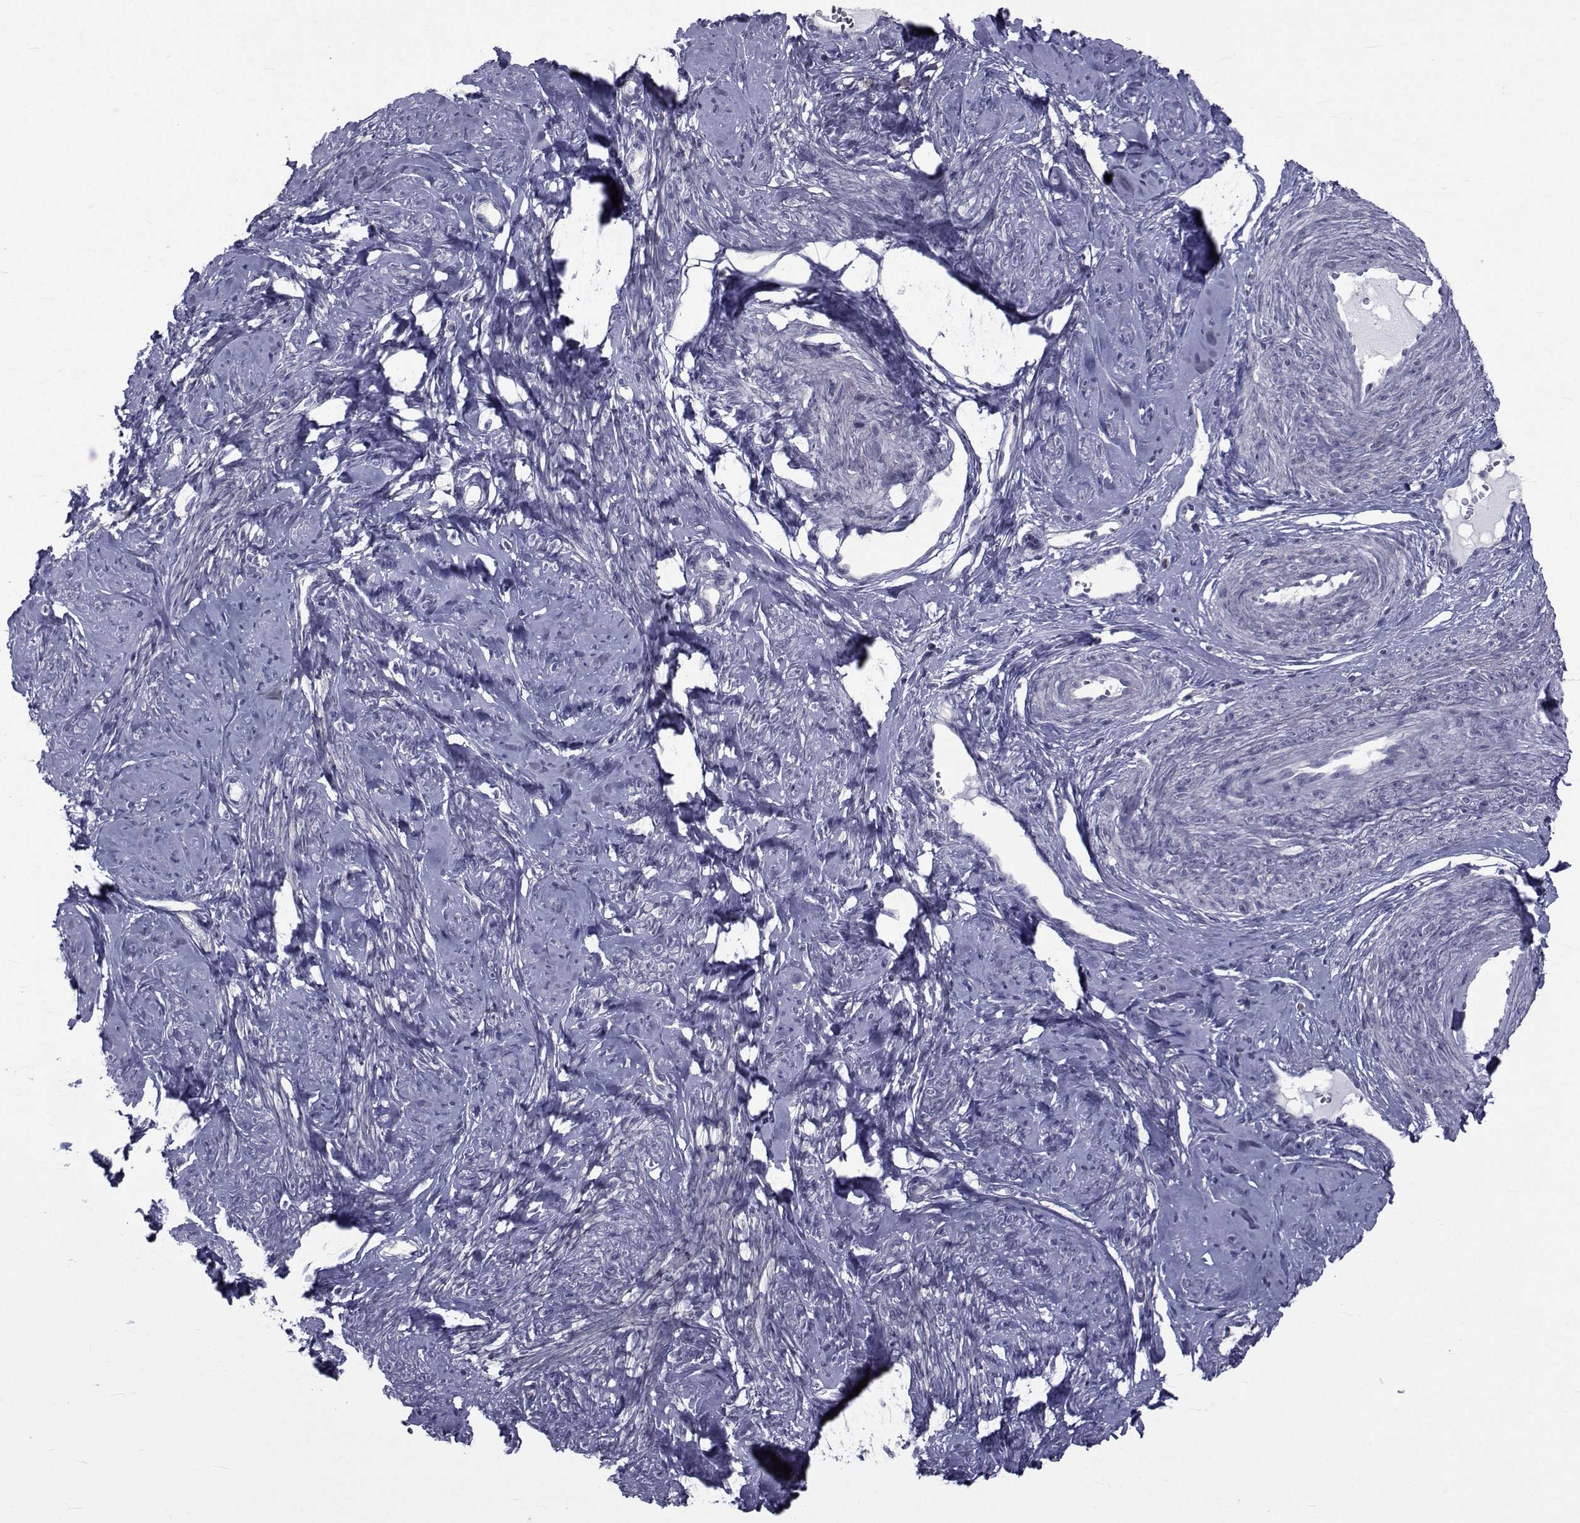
{"staining": {"intensity": "negative", "quantity": "none", "location": "none"}, "tissue": "smooth muscle", "cell_type": "Smooth muscle cells", "image_type": "normal", "snomed": [{"axis": "morphology", "description": "Normal tissue, NOS"}, {"axis": "topography", "description": "Smooth muscle"}], "caption": "Protein analysis of benign smooth muscle reveals no significant expression in smooth muscle cells.", "gene": "SLC30A10", "patient": {"sex": "female", "age": 48}}